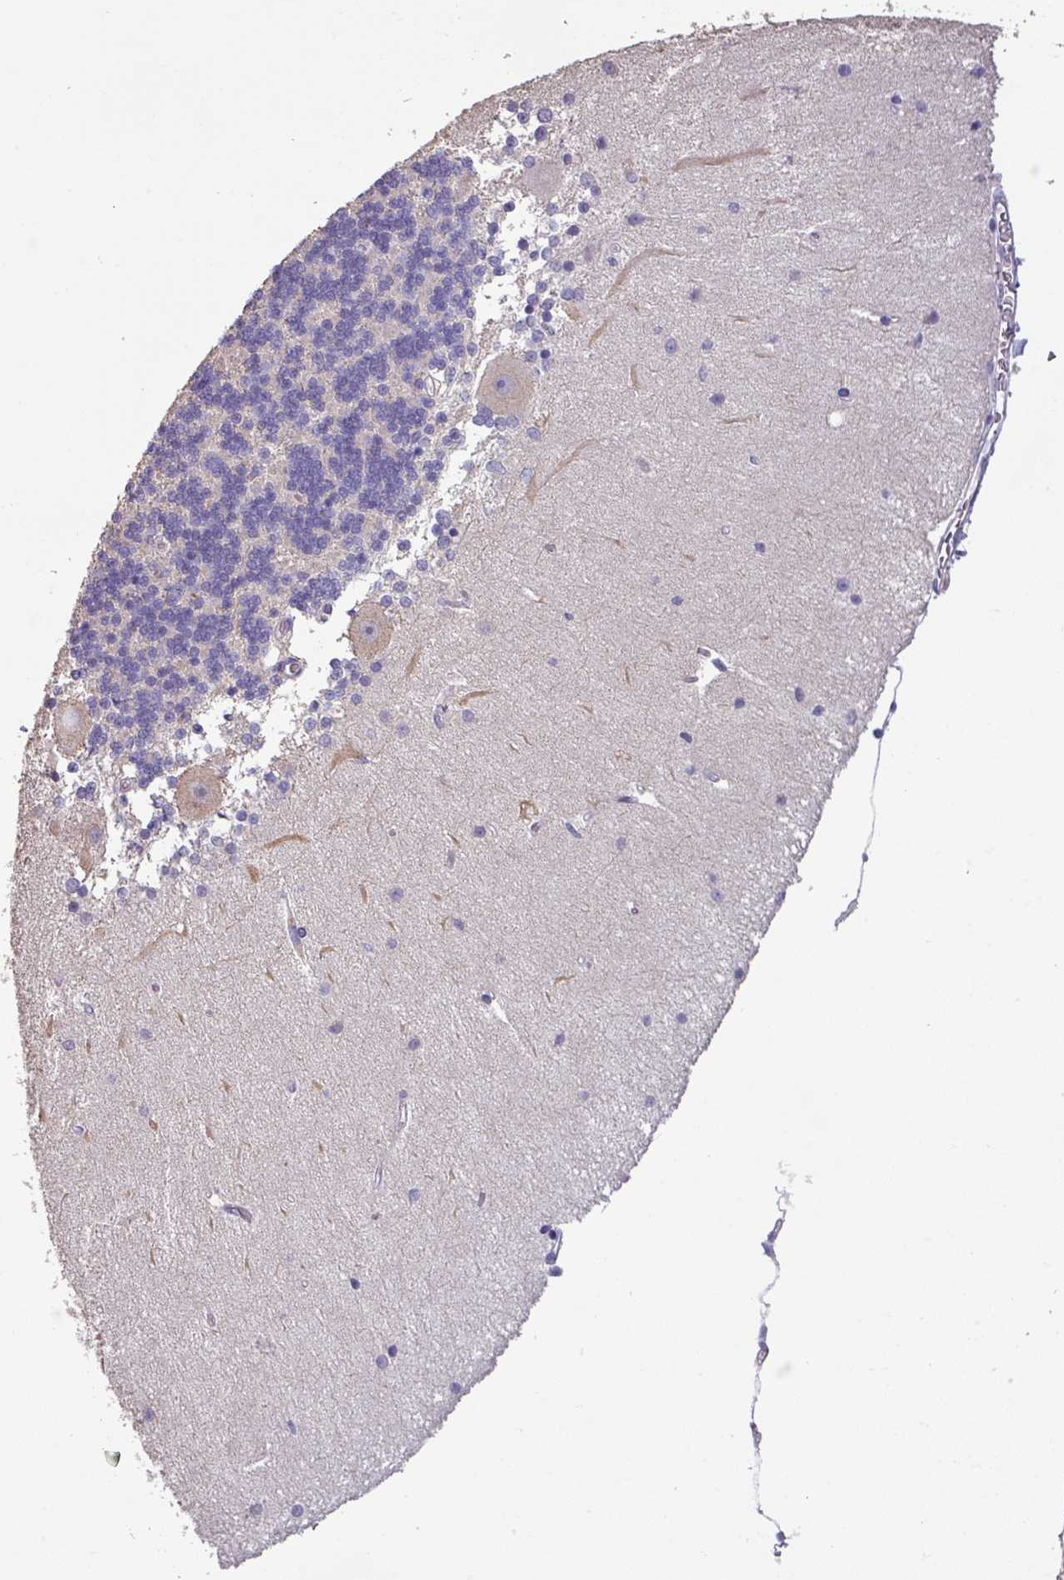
{"staining": {"intensity": "negative", "quantity": "none", "location": "none"}, "tissue": "cerebellum", "cell_type": "Cells in granular layer", "image_type": "normal", "snomed": [{"axis": "morphology", "description": "Normal tissue, NOS"}, {"axis": "topography", "description": "Cerebellum"}], "caption": "The immunohistochemistry (IHC) photomicrograph has no significant staining in cells in granular layer of cerebellum.", "gene": "ISLR", "patient": {"sex": "female", "age": 54}}